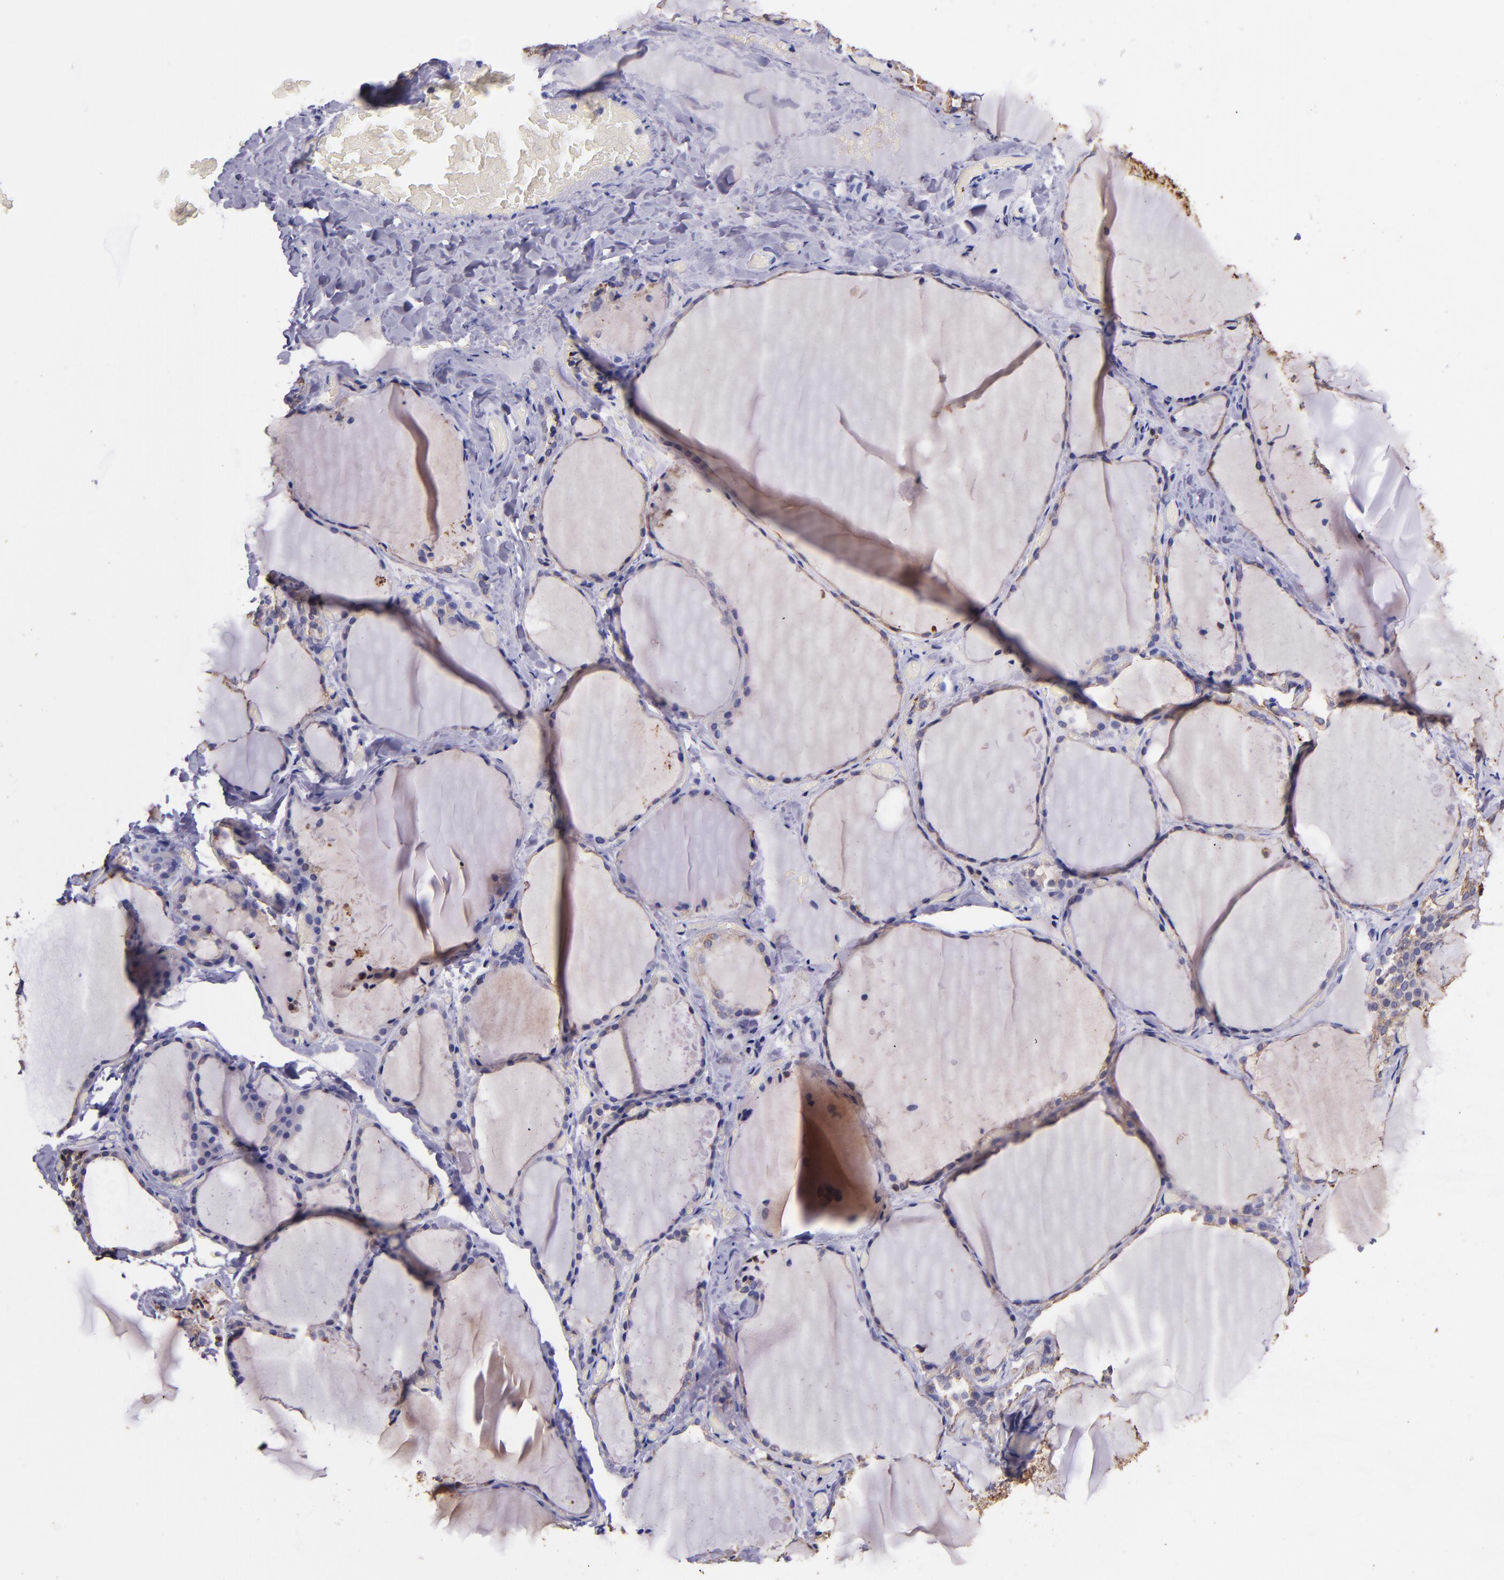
{"staining": {"intensity": "negative", "quantity": "none", "location": "none"}, "tissue": "thyroid gland", "cell_type": "Glandular cells", "image_type": "normal", "snomed": [{"axis": "morphology", "description": "Normal tissue, NOS"}, {"axis": "topography", "description": "Thyroid gland"}], "caption": "IHC photomicrograph of benign human thyroid gland stained for a protein (brown), which exhibits no expression in glandular cells.", "gene": "KRT4", "patient": {"sex": "female", "age": 22}}